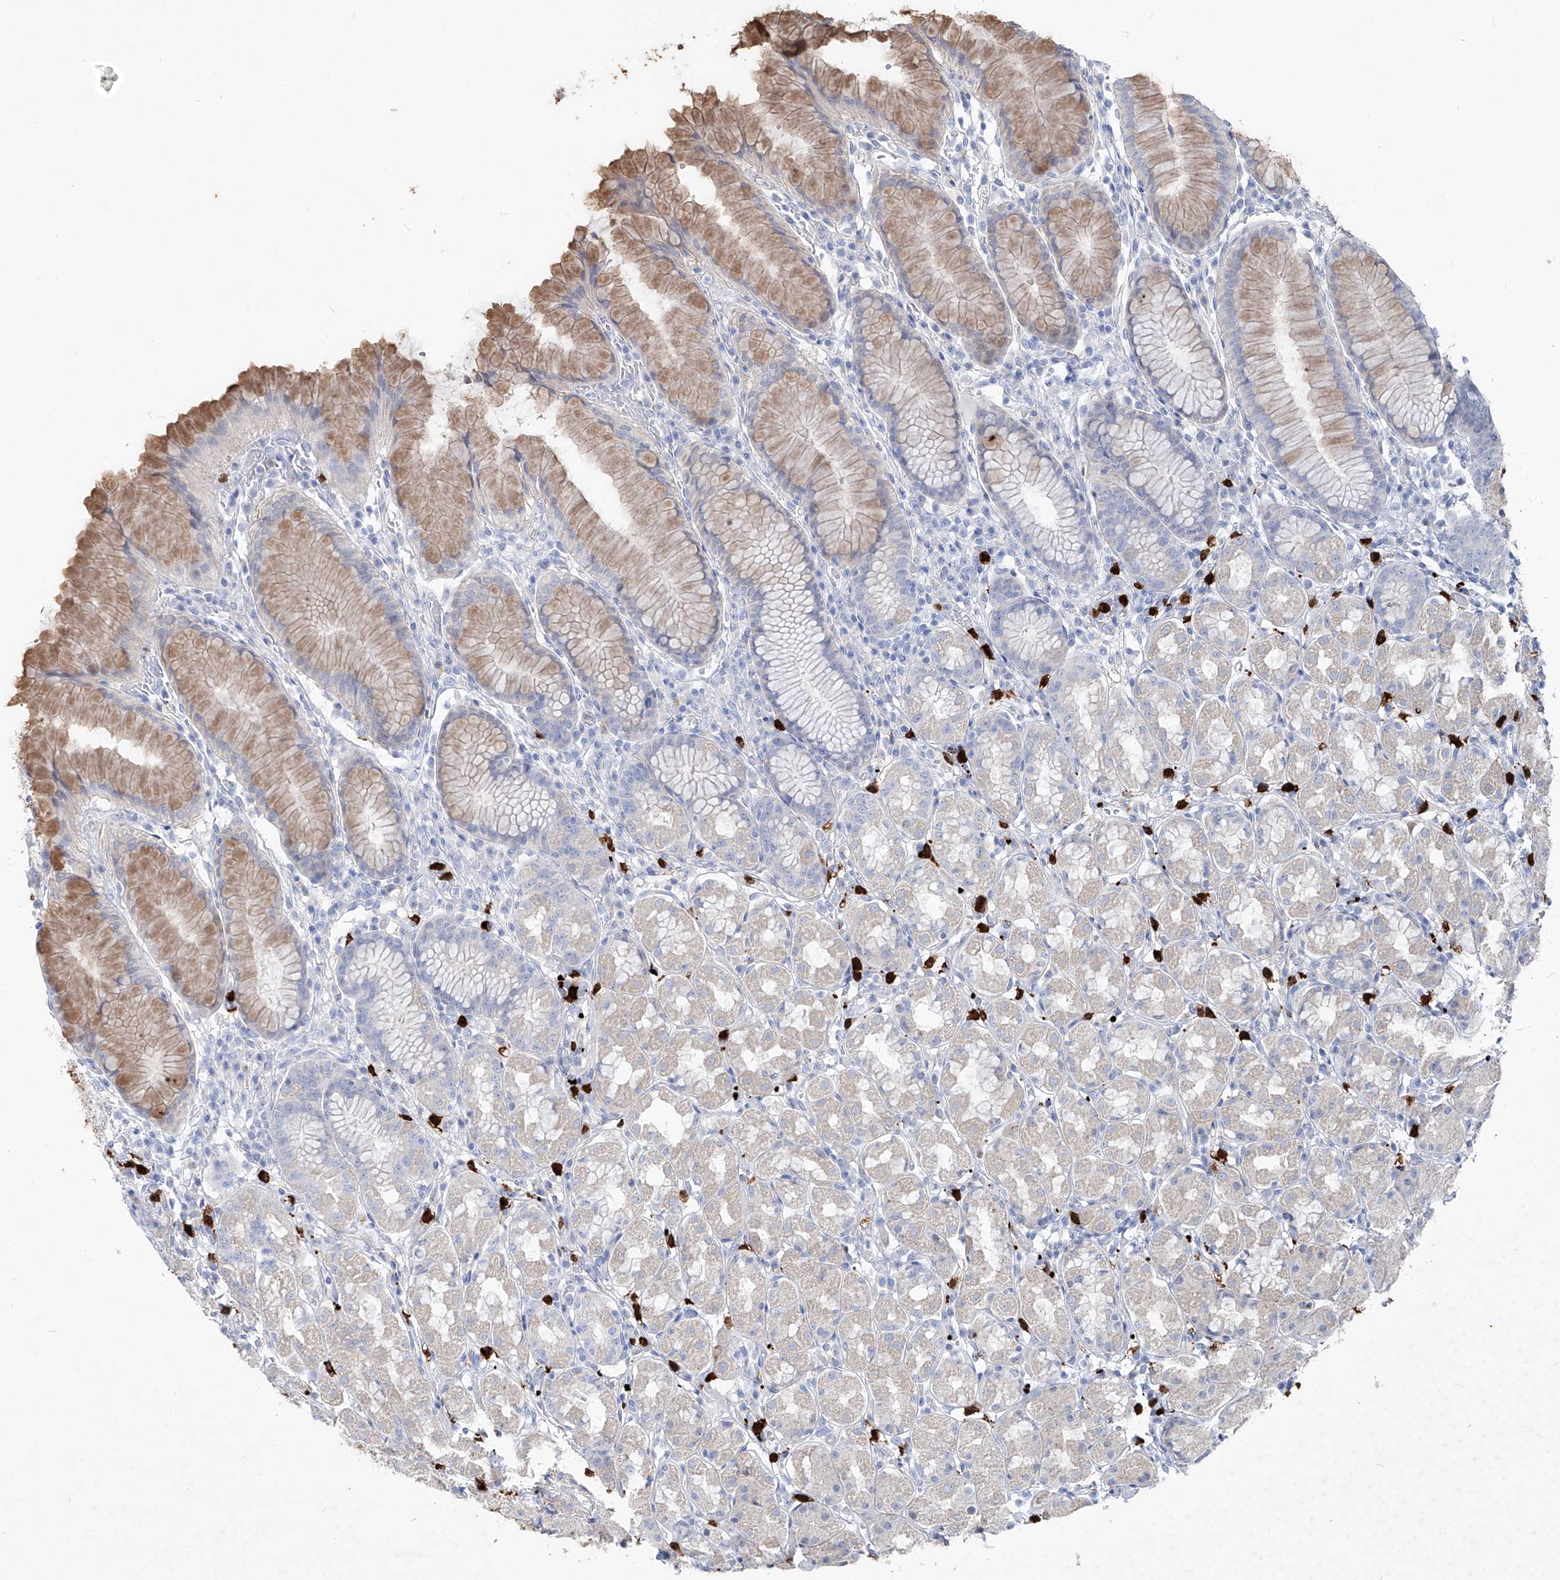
{"staining": {"intensity": "moderate", "quantity": "<25%", "location": "cytoplasmic/membranous"}, "tissue": "stomach", "cell_type": "Glandular cells", "image_type": "normal", "snomed": [{"axis": "morphology", "description": "Normal tissue, NOS"}, {"axis": "topography", "description": "Stomach, lower"}], "caption": "Immunohistochemistry of normal human stomach displays low levels of moderate cytoplasmic/membranous positivity in approximately <25% of glandular cells.", "gene": "FRS3", "patient": {"sex": "female", "age": 56}}